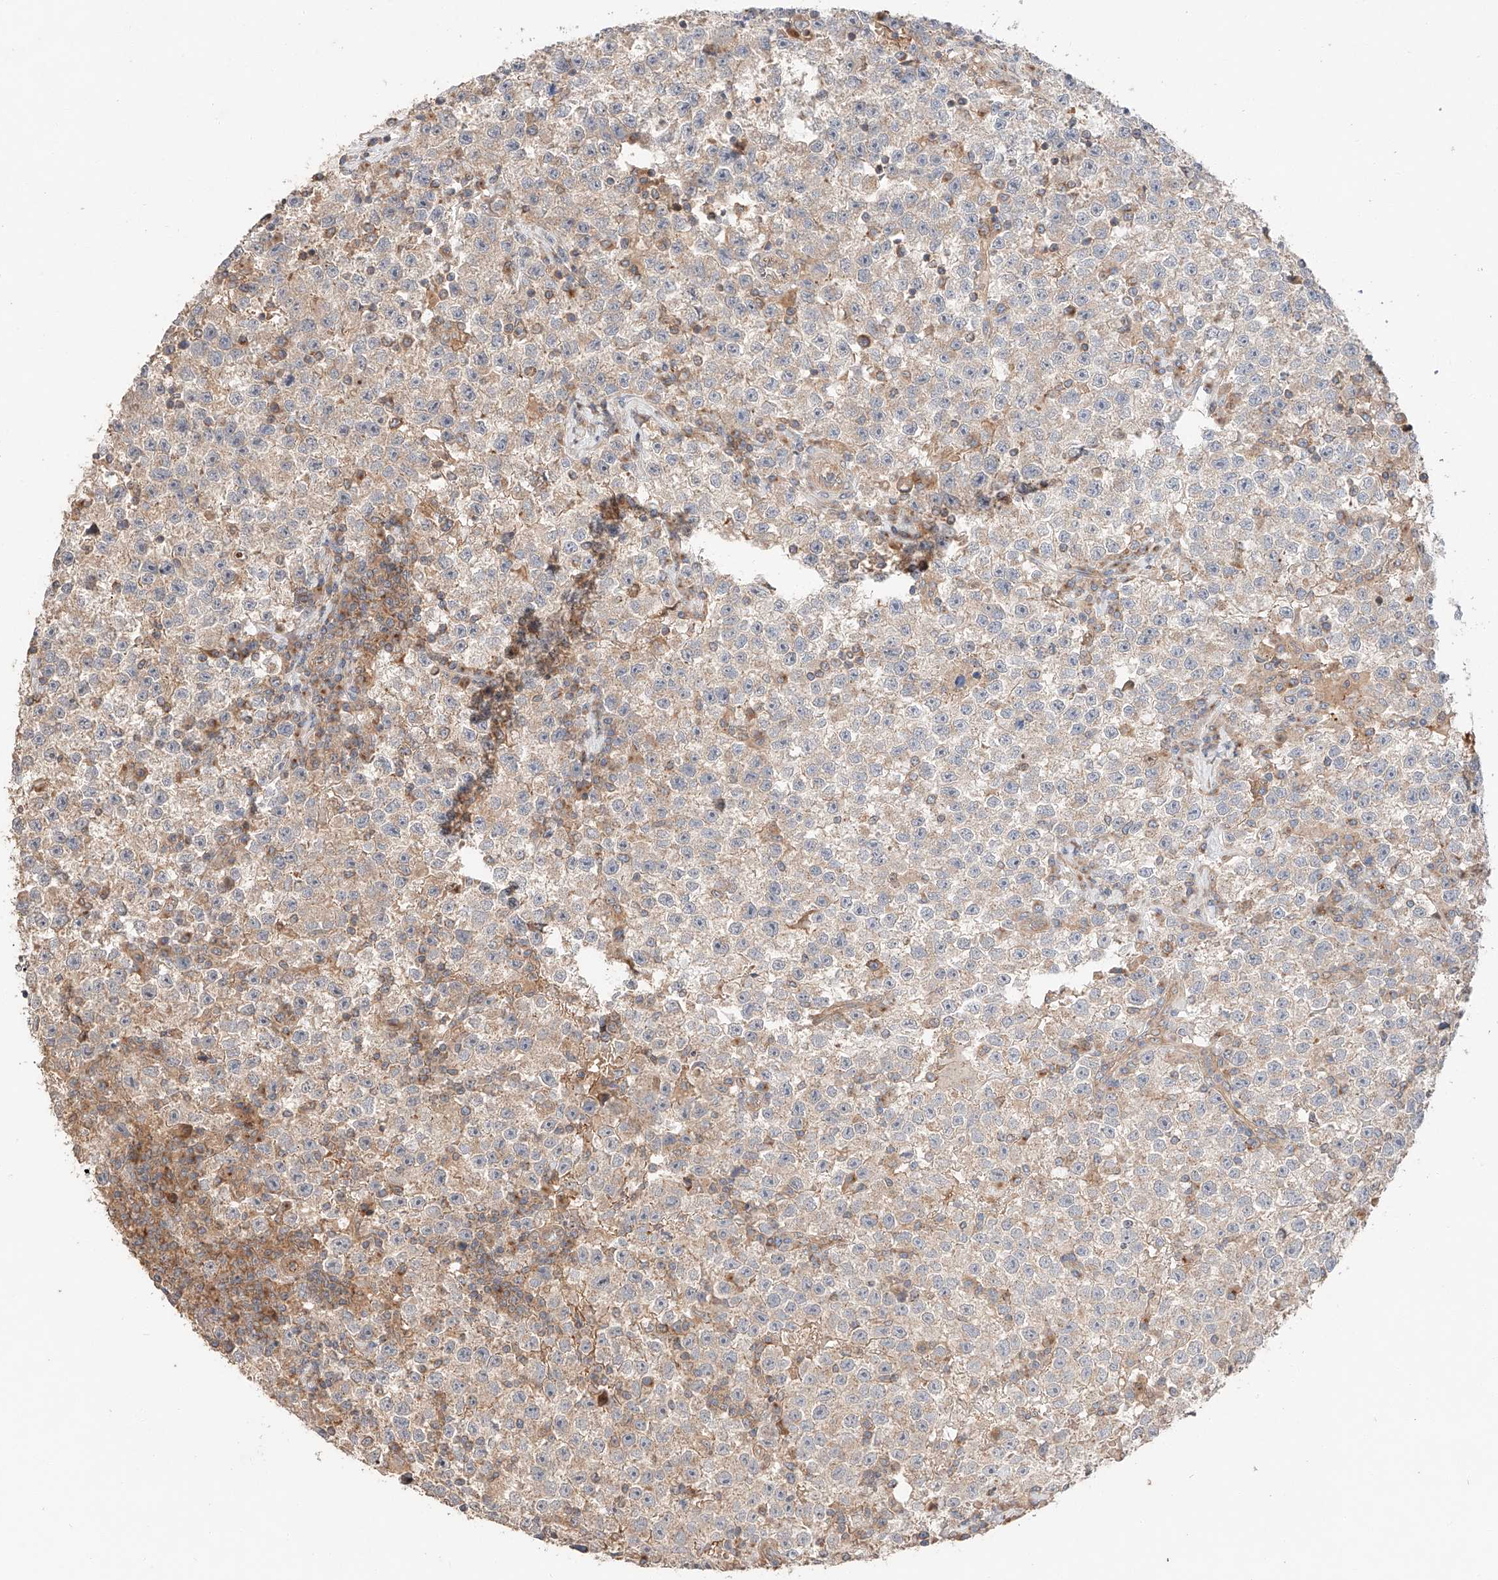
{"staining": {"intensity": "weak", "quantity": "<25%", "location": "cytoplasmic/membranous"}, "tissue": "testis cancer", "cell_type": "Tumor cells", "image_type": "cancer", "snomed": [{"axis": "morphology", "description": "Seminoma, NOS"}, {"axis": "topography", "description": "Testis"}], "caption": "A micrograph of seminoma (testis) stained for a protein shows no brown staining in tumor cells.", "gene": "XPNPEP1", "patient": {"sex": "male", "age": 22}}